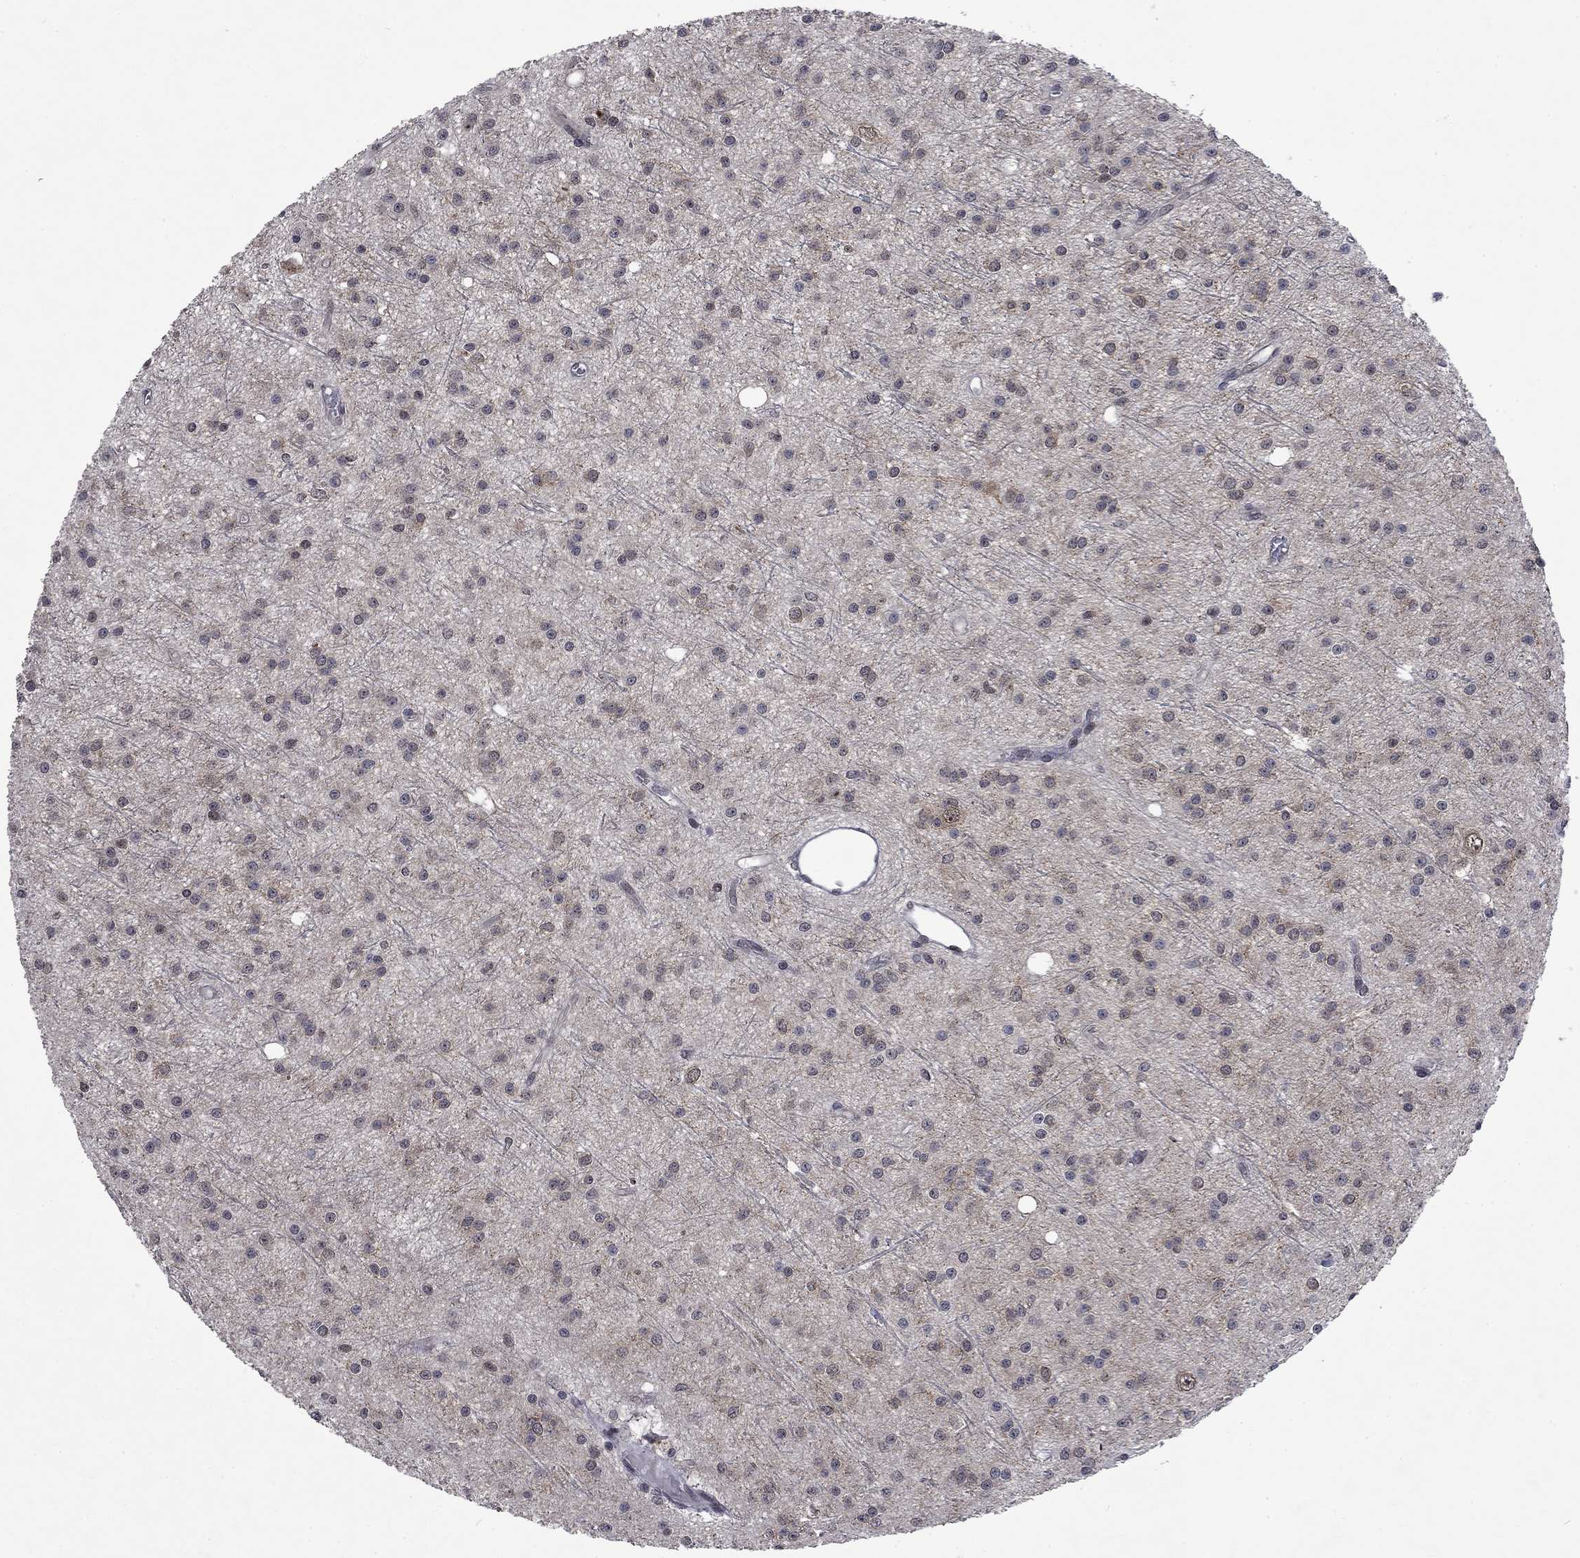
{"staining": {"intensity": "negative", "quantity": "none", "location": "none"}, "tissue": "glioma", "cell_type": "Tumor cells", "image_type": "cancer", "snomed": [{"axis": "morphology", "description": "Glioma, malignant, Low grade"}, {"axis": "topography", "description": "Brain"}], "caption": "Histopathology image shows no protein positivity in tumor cells of low-grade glioma (malignant) tissue. (DAB (3,3'-diaminobenzidine) immunohistochemistry (IHC), high magnification).", "gene": "PPP1R9A", "patient": {"sex": "male", "age": 27}}